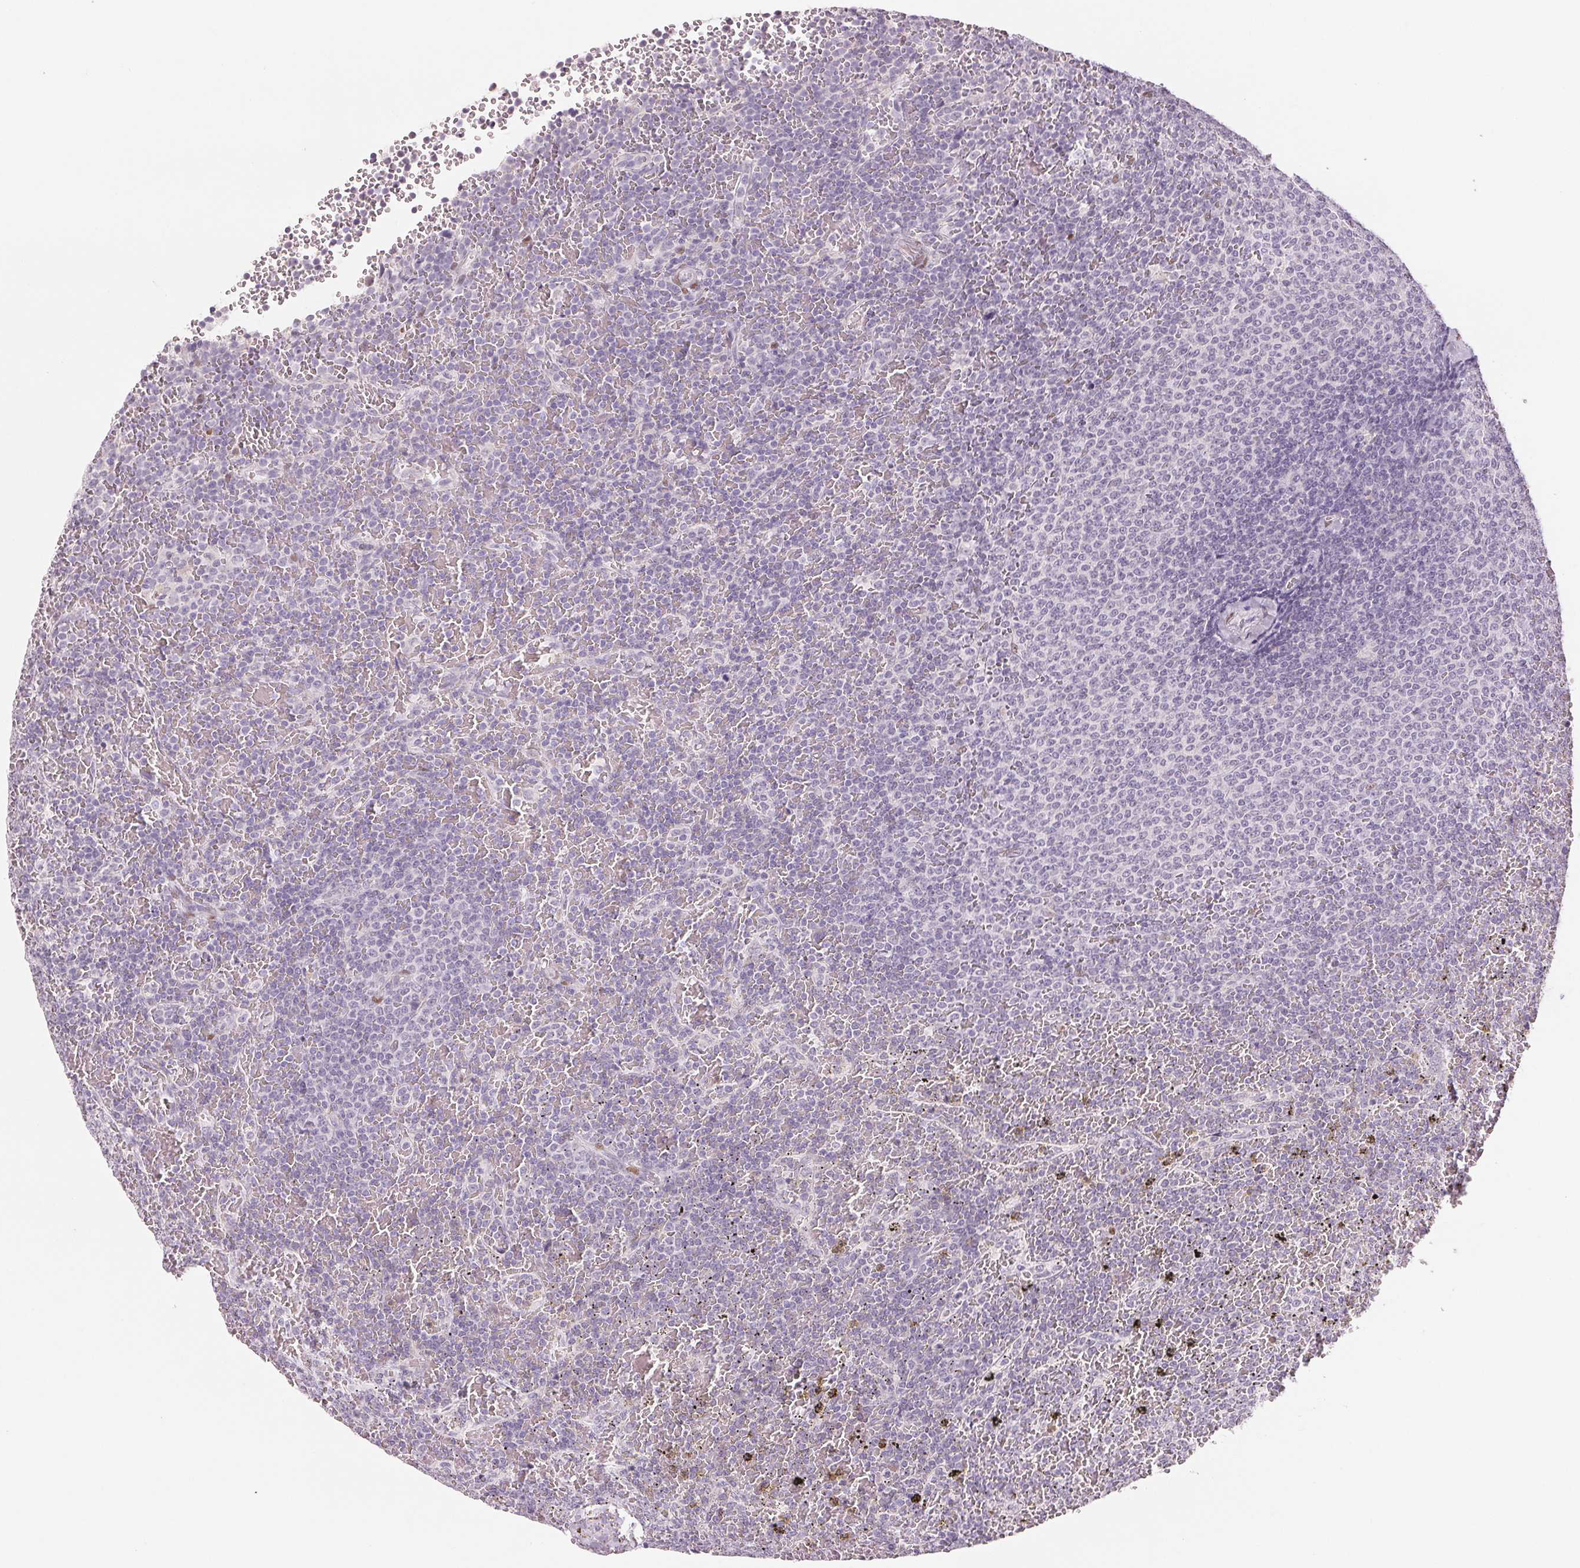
{"staining": {"intensity": "negative", "quantity": "none", "location": "none"}, "tissue": "lymphoma", "cell_type": "Tumor cells", "image_type": "cancer", "snomed": [{"axis": "morphology", "description": "Malignant lymphoma, non-Hodgkin's type, Low grade"}, {"axis": "topography", "description": "Spleen"}], "caption": "Protein analysis of lymphoma shows no significant expression in tumor cells. Nuclei are stained in blue.", "gene": "SMARCD3", "patient": {"sex": "female", "age": 77}}